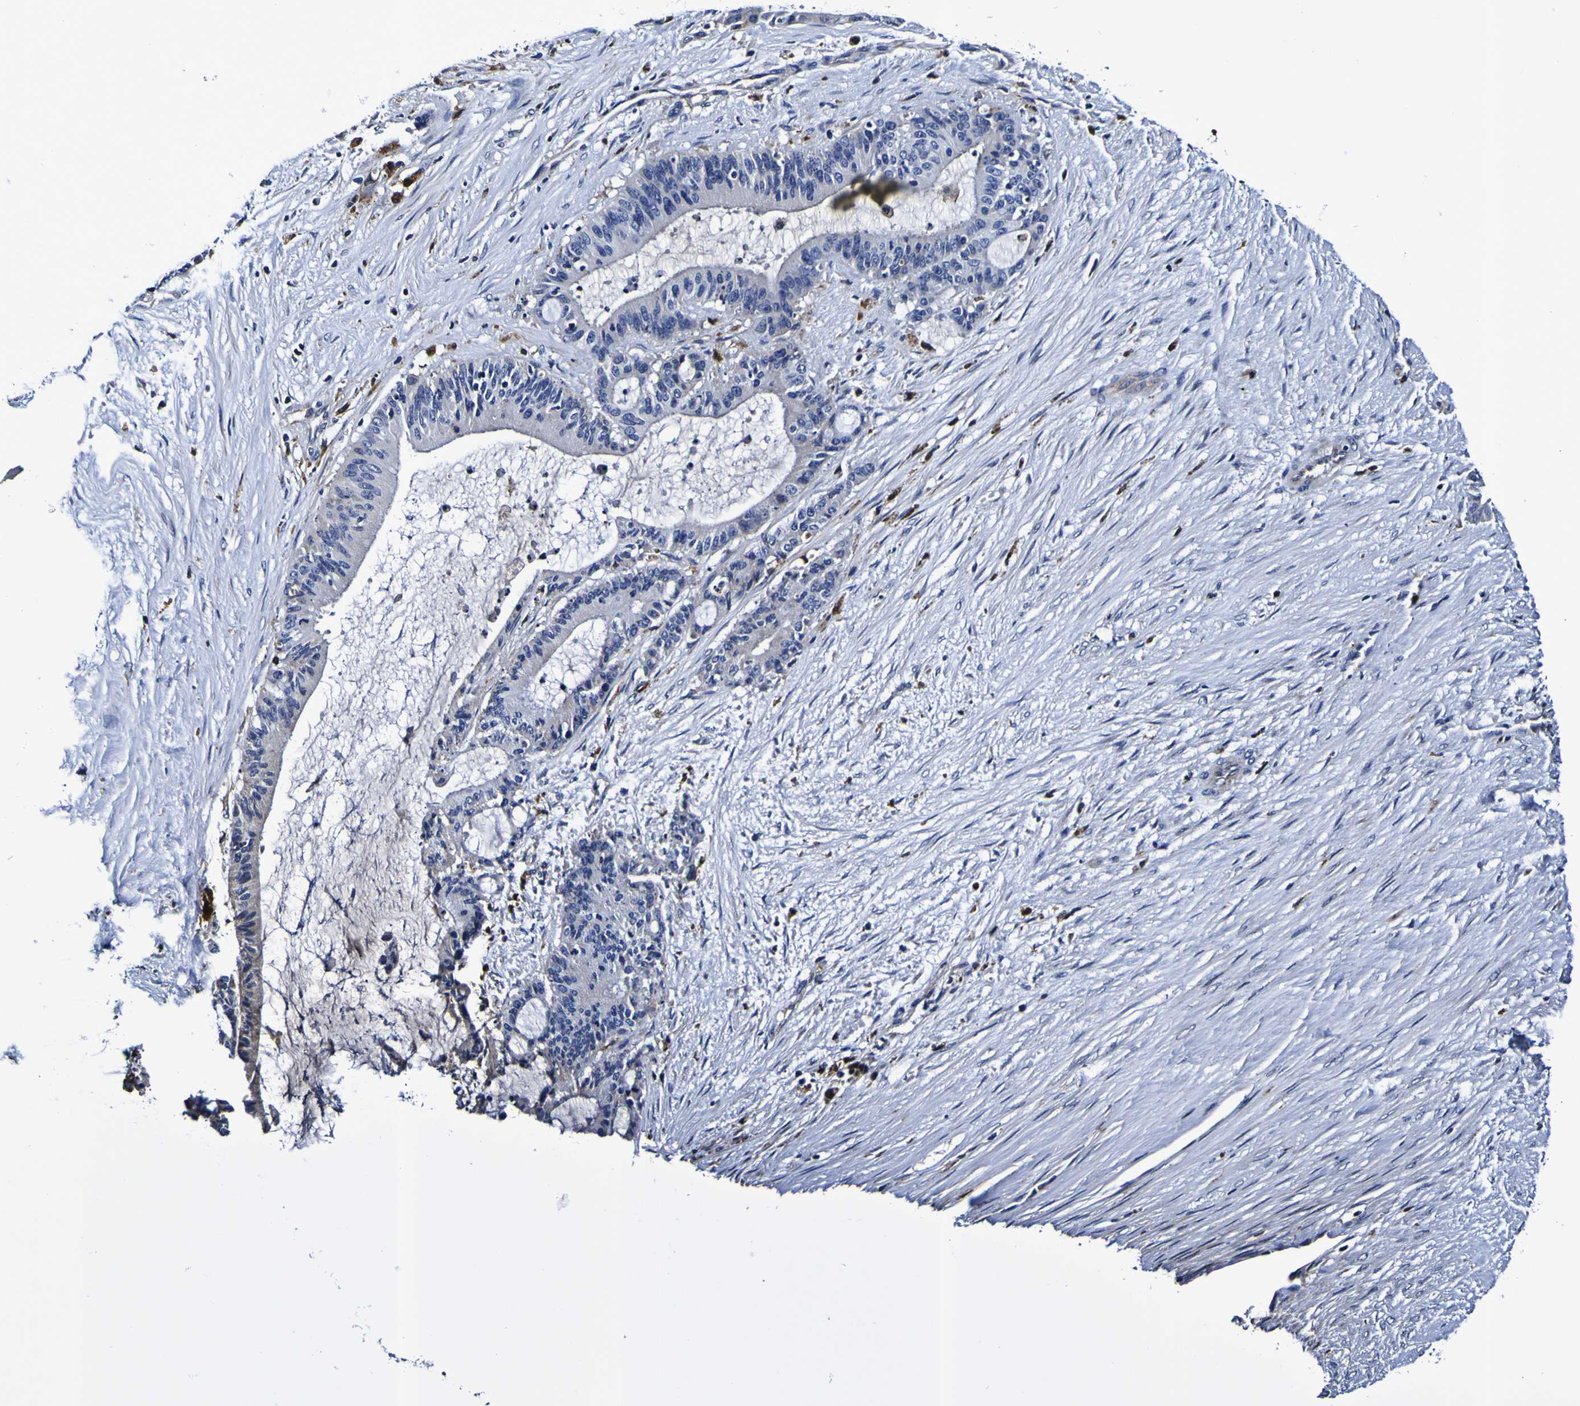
{"staining": {"intensity": "negative", "quantity": "none", "location": "none"}, "tissue": "liver cancer", "cell_type": "Tumor cells", "image_type": "cancer", "snomed": [{"axis": "morphology", "description": "Cholangiocarcinoma"}, {"axis": "topography", "description": "Liver"}], "caption": "IHC of human liver cancer (cholangiocarcinoma) displays no staining in tumor cells.", "gene": "GPX1", "patient": {"sex": "female", "age": 73}}